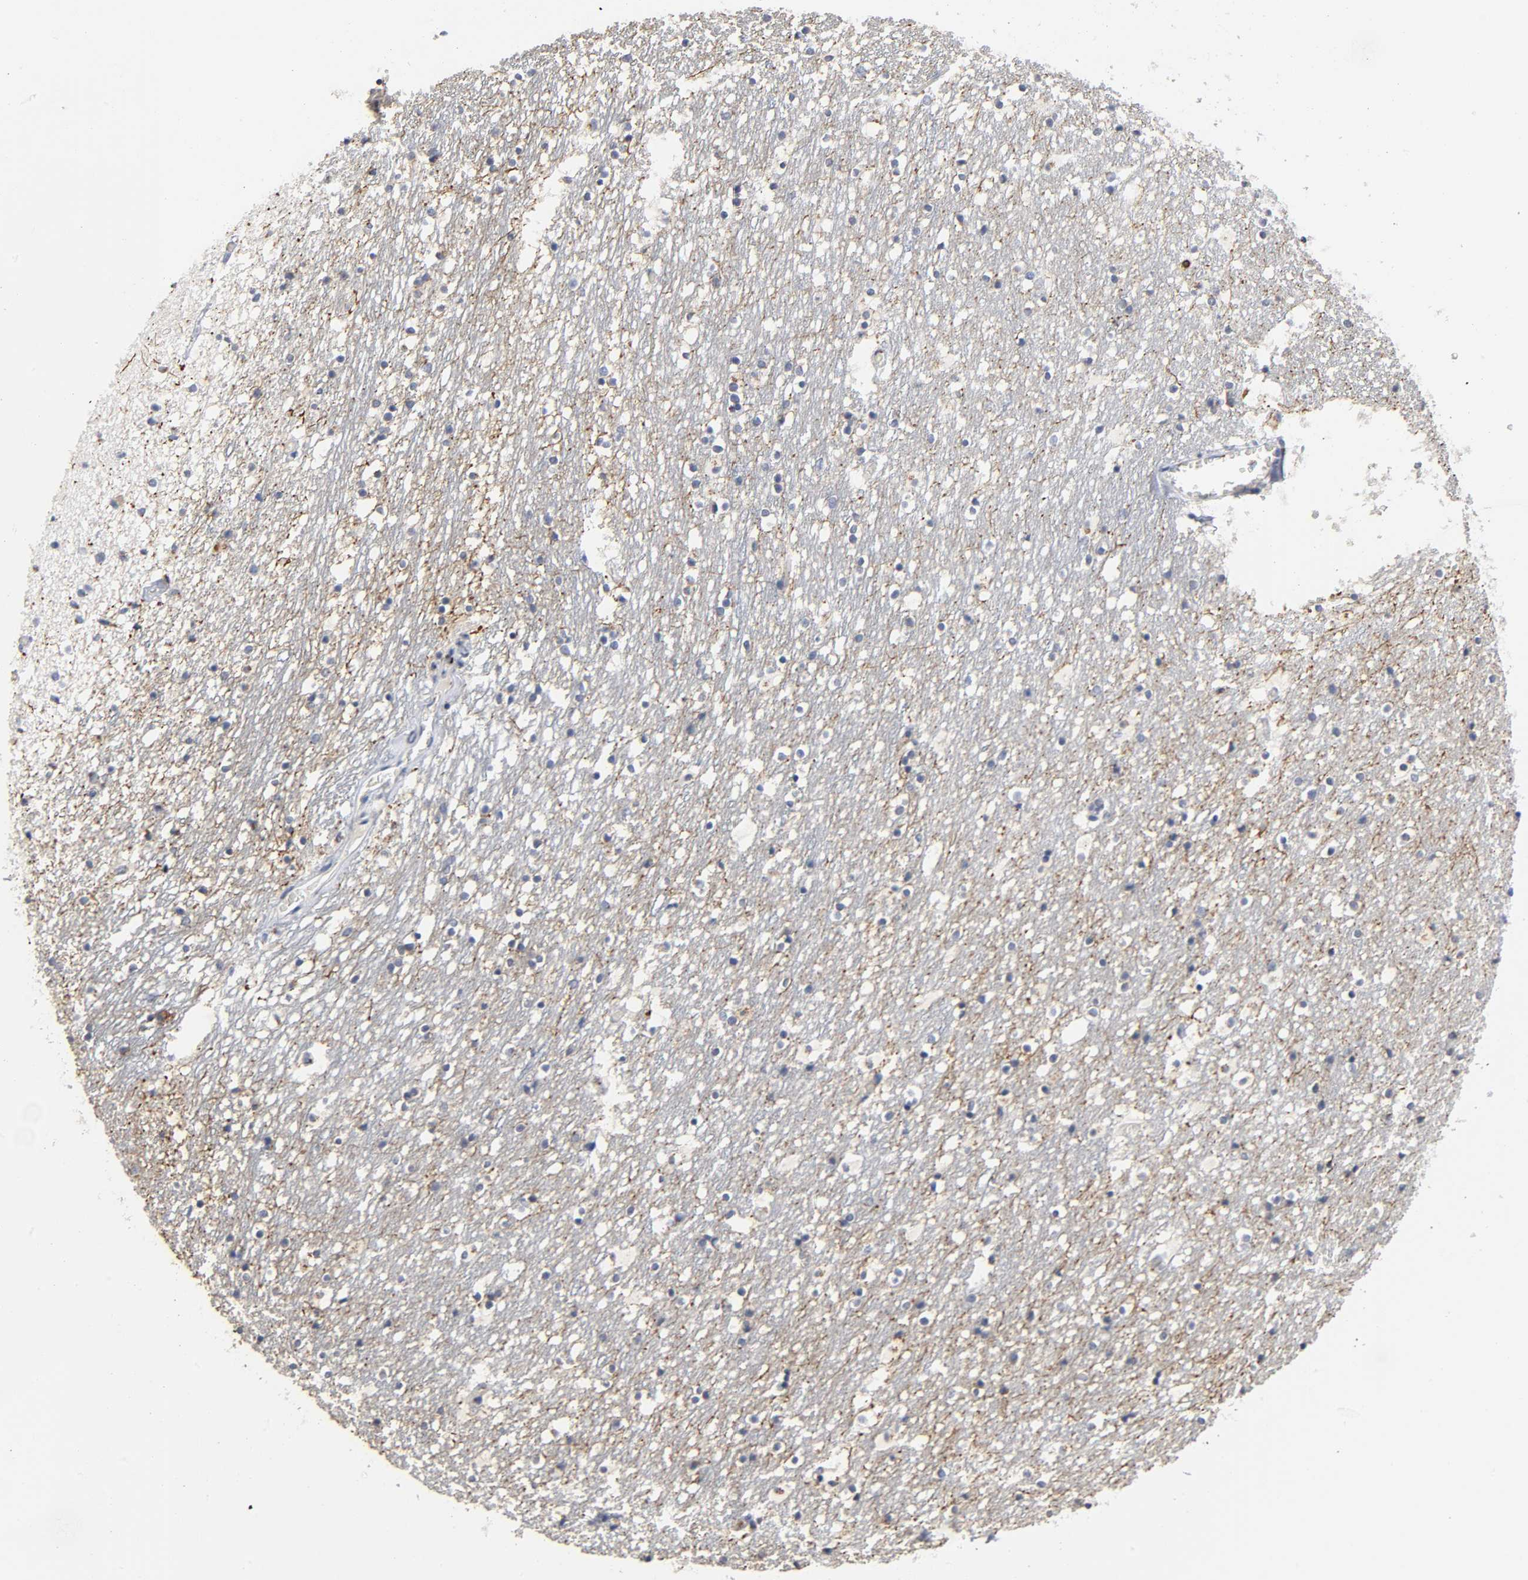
{"staining": {"intensity": "moderate", "quantity": "25%-75%", "location": "cytoplasmic/membranous"}, "tissue": "caudate", "cell_type": "Glial cells", "image_type": "normal", "snomed": [{"axis": "morphology", "description": "Normal tissue, NOS"}, {"axis": "topography", "description": "Lateral ventricle wall"}], "caption": "A micrograph of caudate stained for a protein displays moderate cytoplasmic/membranous brown staining in glial cells.", "gene": "CAPN10", "patient": {"sex": "male", "age": 45}}